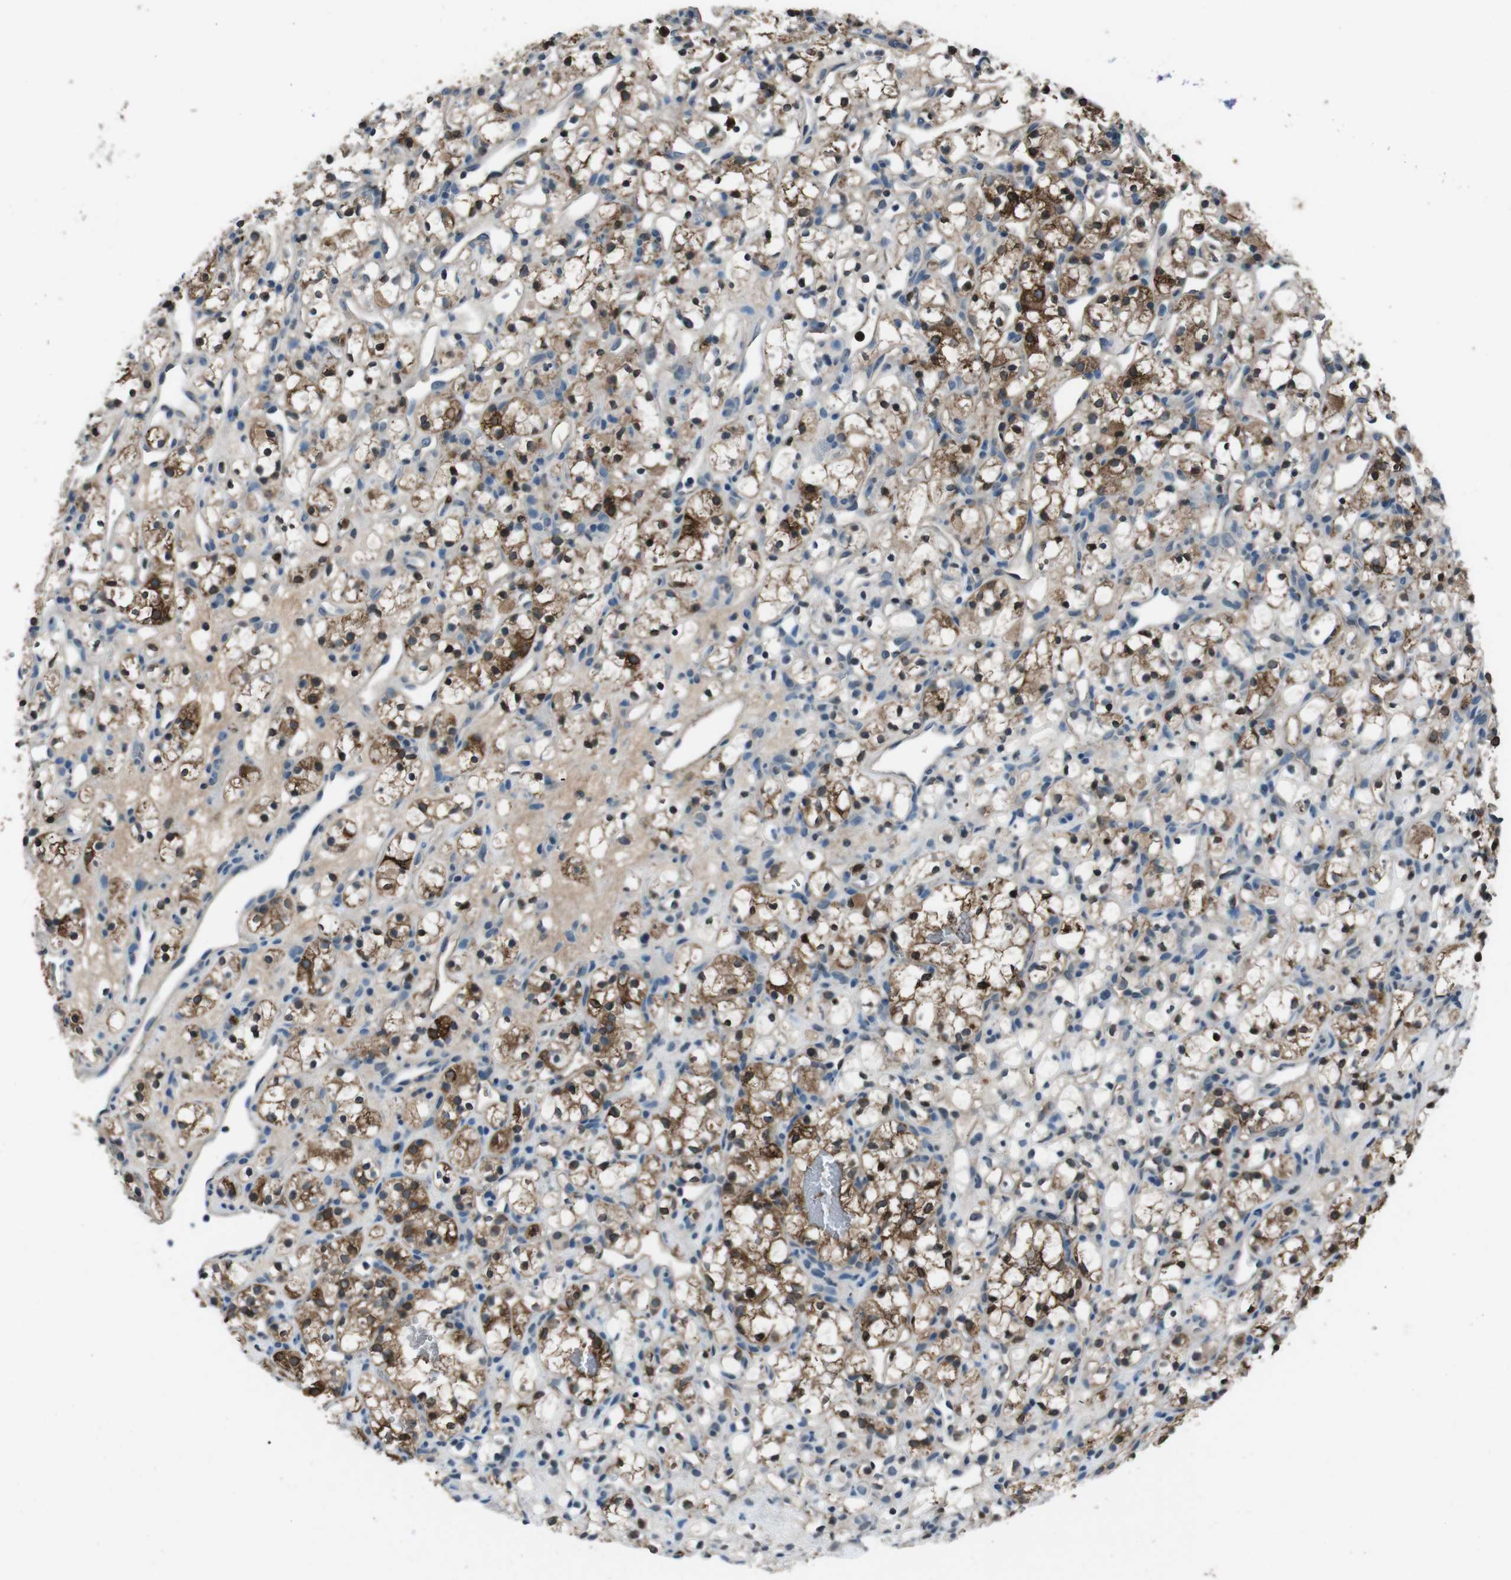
{"staining": {"intensity": "moderate", "quantity": ">75%", "location": "cytoplasmic/membranous,nuclear"}, "tissue": "renal cancer", "cell_type": "Tumor cells", "image_type": "cancer", "snomed": [{"axis": "morphology", "description": "Adenocarcinoma, NOS"}, {"axis": "topography", "description": "Kidney"}], "caption": "High-magnification brightfield microscopy of renal adenocarcinoma stained with DAB (brown) and counterstained with hematoxylin (blue). tumor cells exhibit moderate cytoplasmic/membranous and nuclear staining is appreciated in about>75% of cells.", "gene": "UGT1A6", "patient": {"sex": "female", "age": 60}}